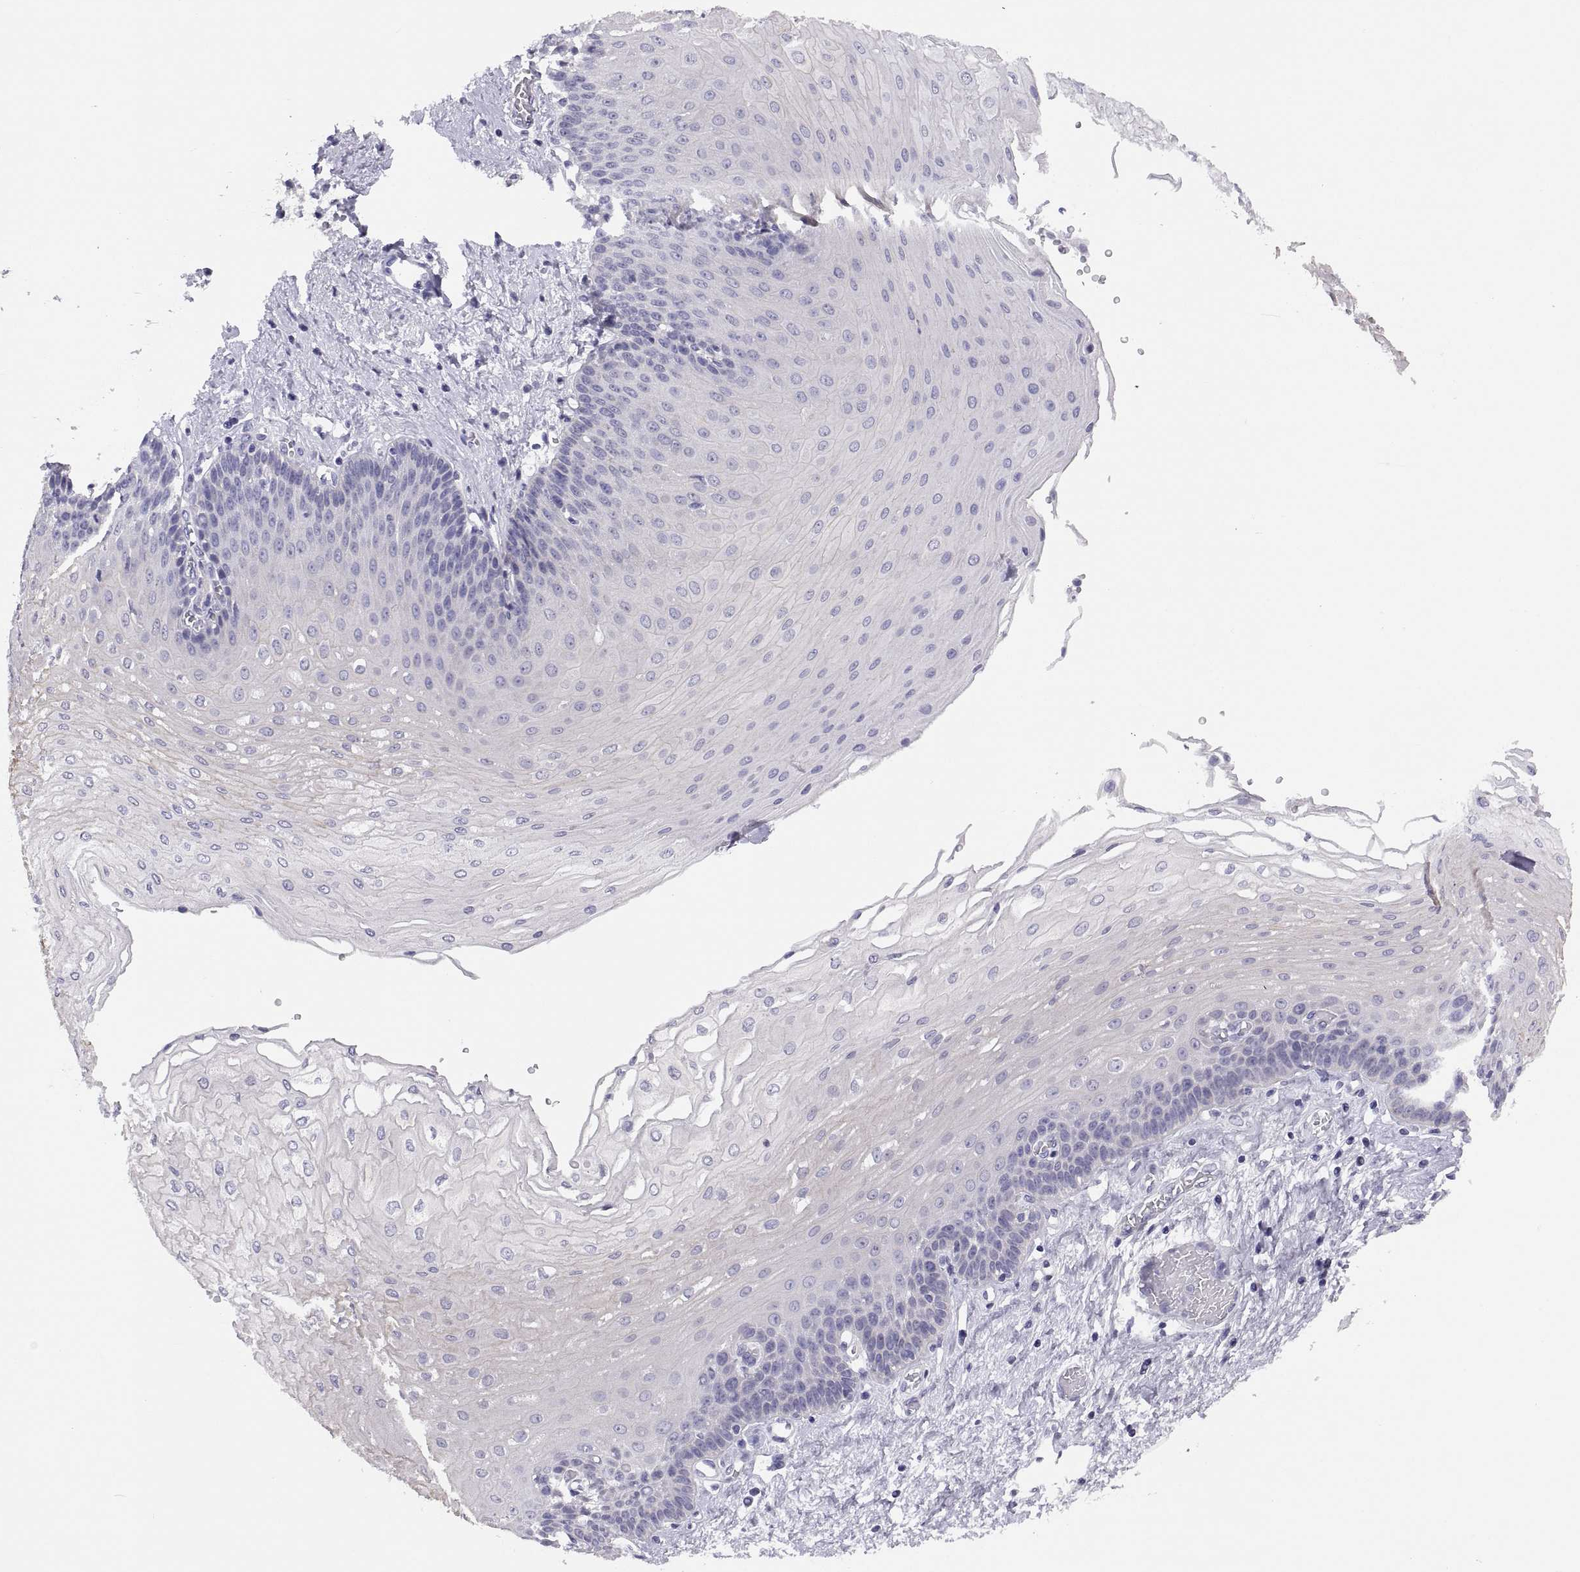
{"staining": {"intensity": "negative", "quantity": "none", "location": "none"}, "tissue": "esophagus", "cell_type": "Squamous epithelial cells", "image_type": "normal", "snomed": [{"axis": "morphology", "description": "Normal tissue, NOS"}, {"axis": "topography", "description": "Esophagus"}], "caption": "An immunohistochemistry photomicrograph of normal esophagus is shown. There is no staining in squamous epithelial cells of esophagus. (Brightfield microscopy of DAB immunohistochemistry at high magnification).", "gene": "STRC", "patient": {"sex": "female", "age": 62}}